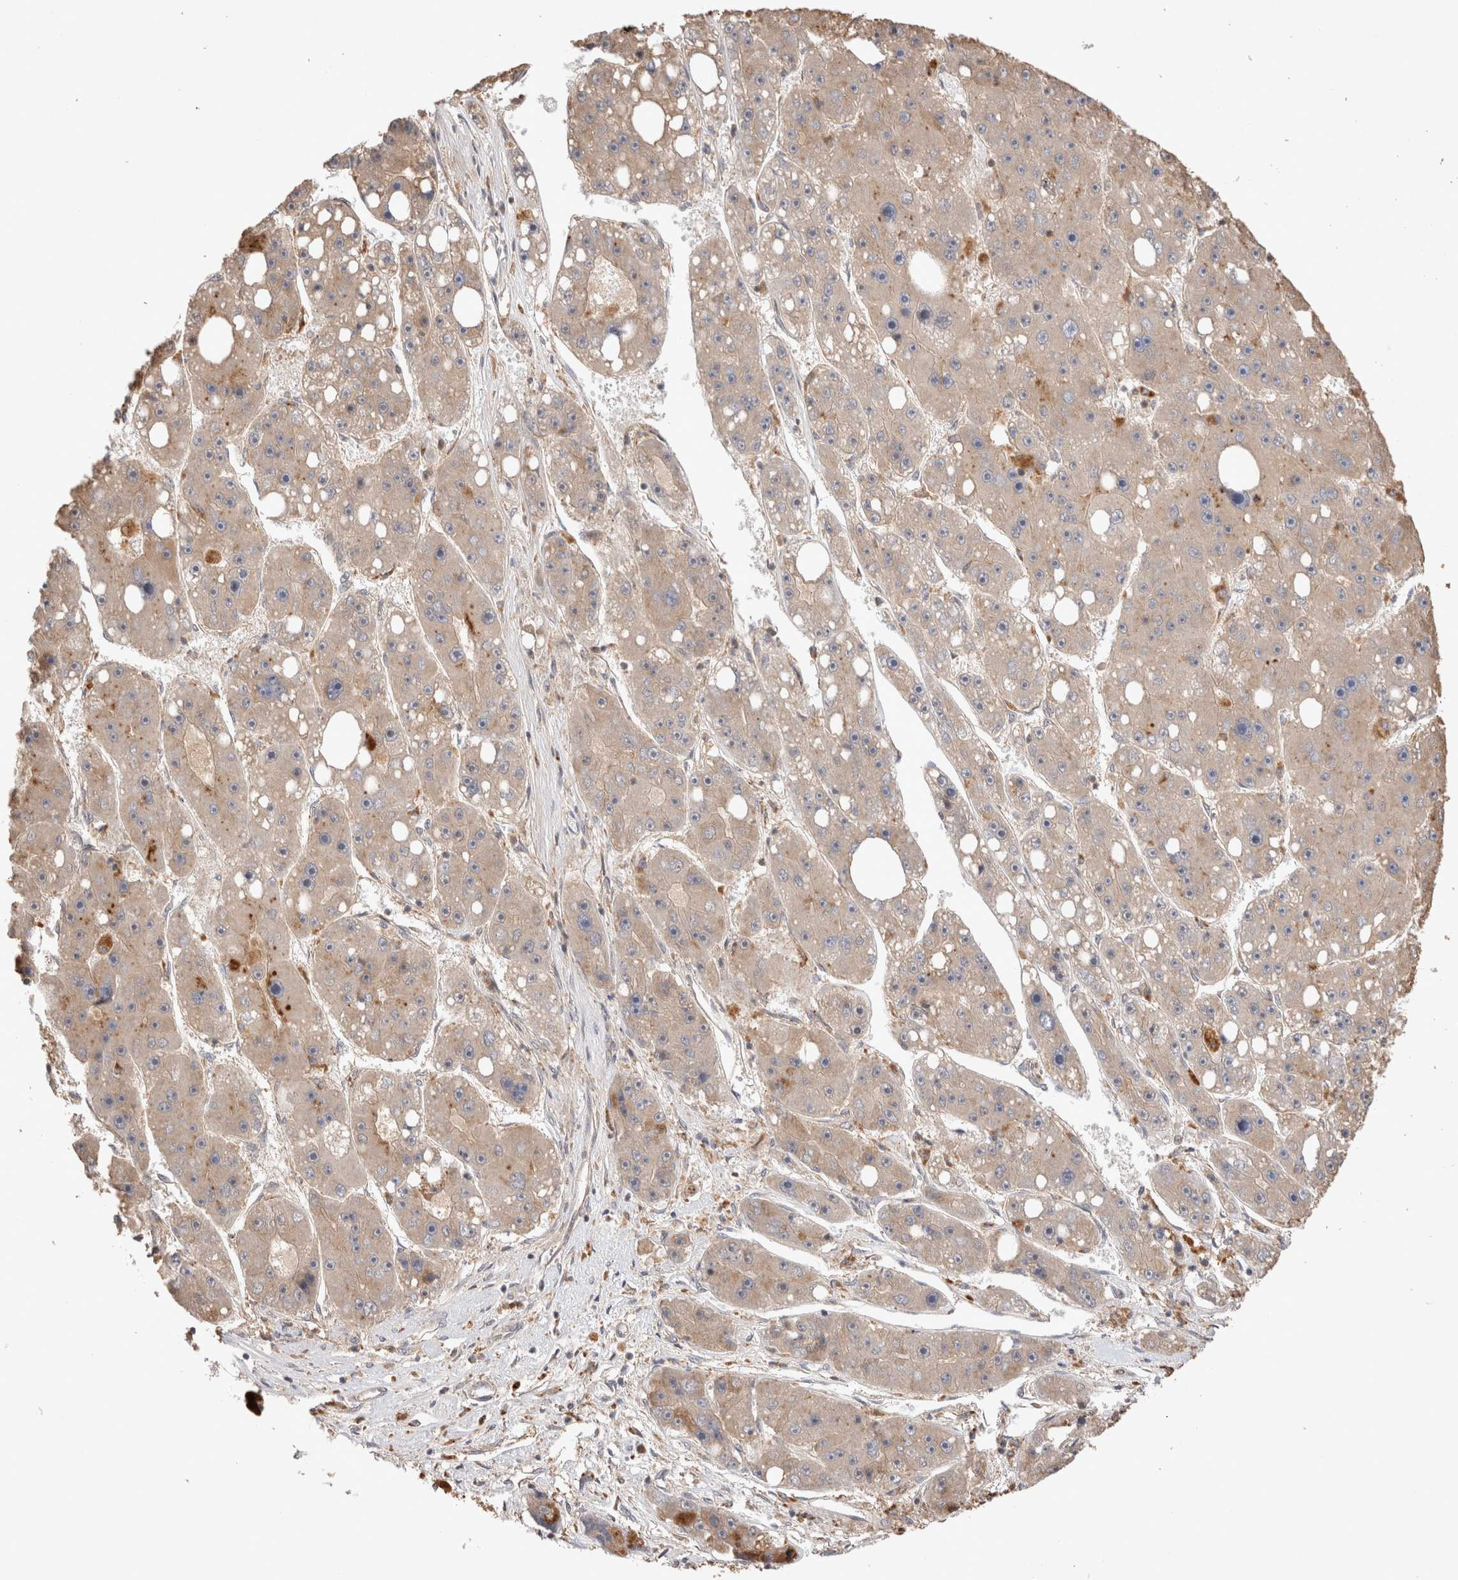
{"staining": {"intensity": "weak", "quantity": "<25%", "location": "cytoplasmic/membranous"}, "tissue": "liver cancer", "cell_type": "Tumor cells", "image_type": "cancer", "snomed": [{"axis": "morphology", "description": "Carcinoma, Hepatocellular, NOS"}, {"axis": "topography", "description": "Liver"}], "caption": "A high-resolution photomicrograph shows immunohistochemistry staining of liver cancer (hepatocellular carcinoma), which reveals no significant expression in tumor cells.", "gene": "VPS28", "patient": {"sex": "female", "age": 61}}